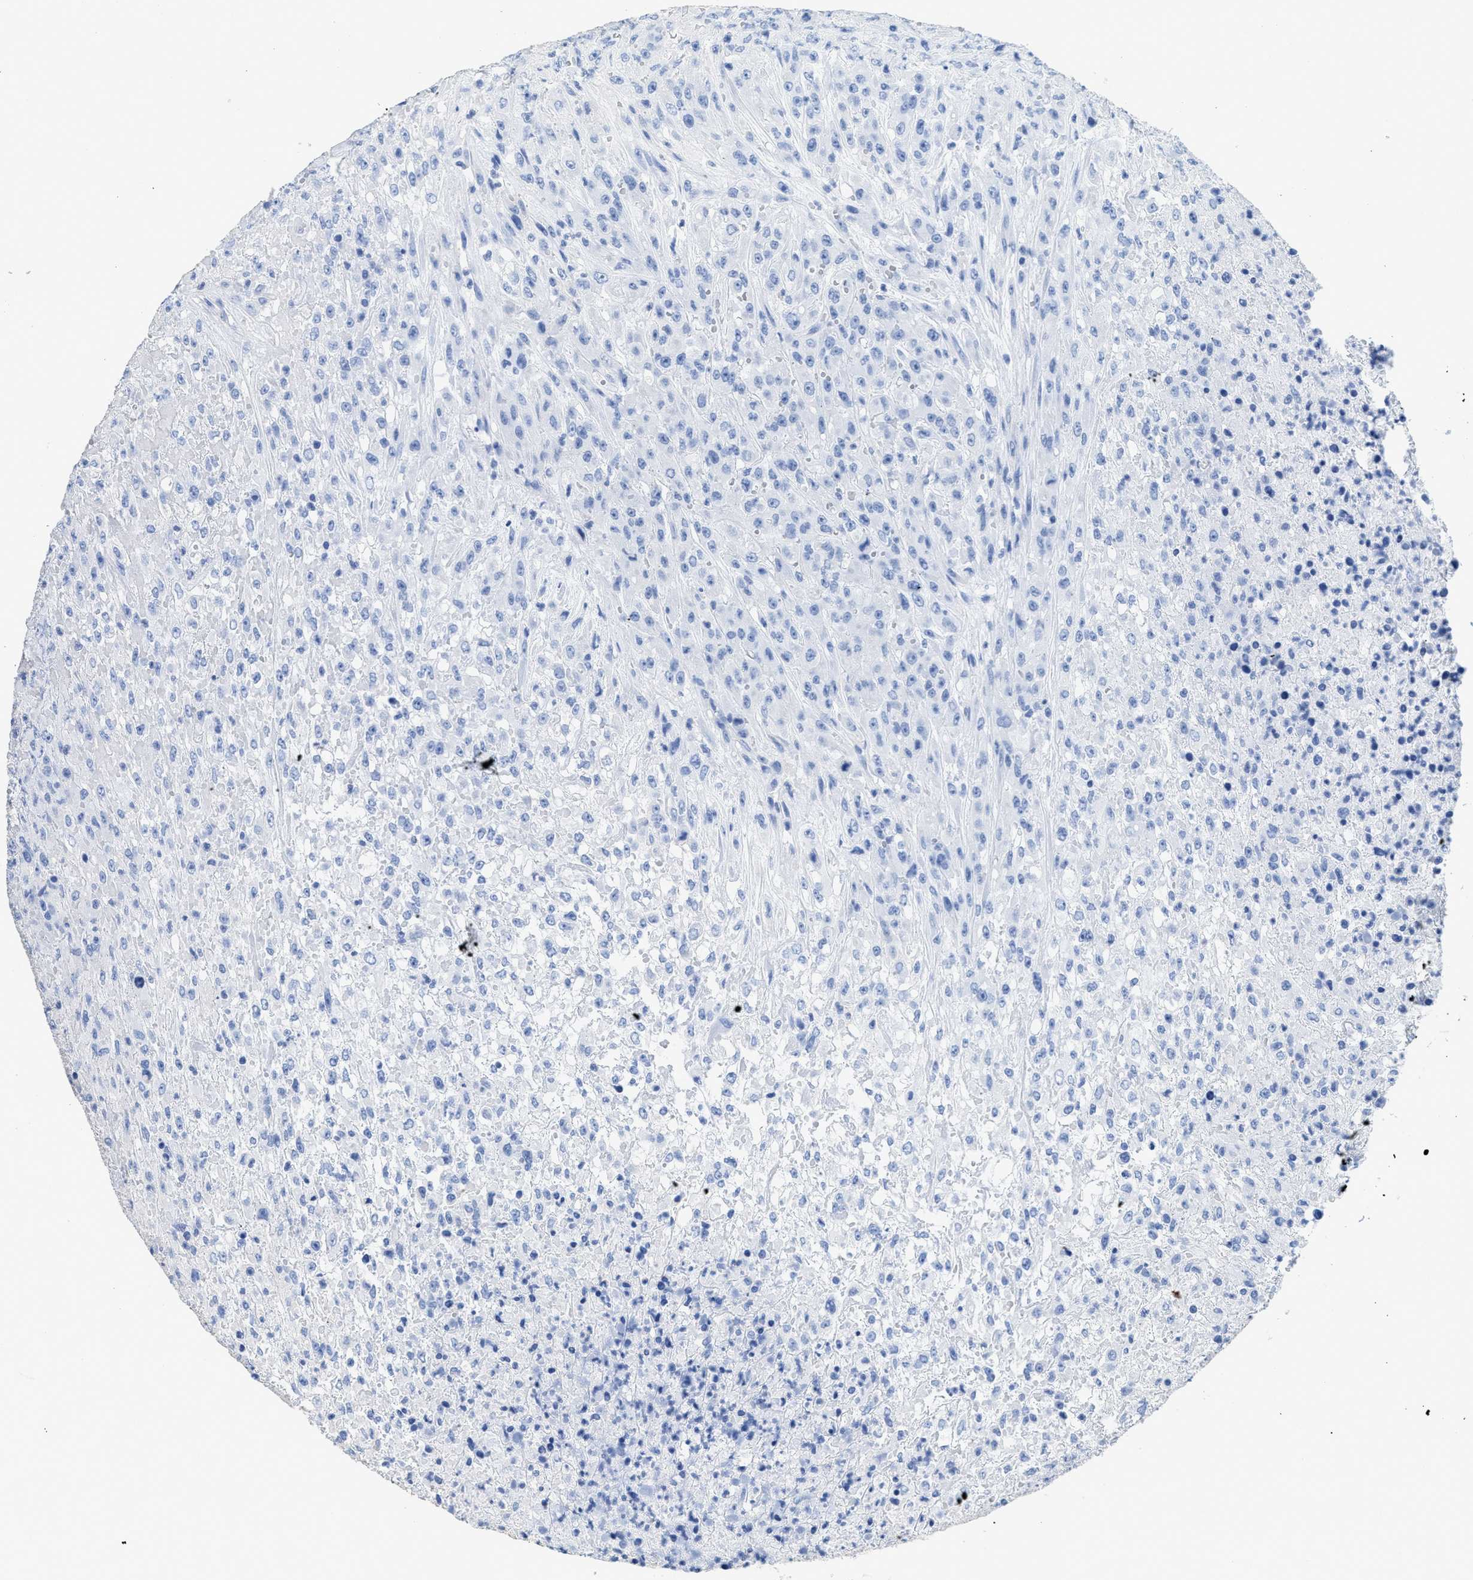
{"staining": {"intensity": "negative", "quantity": "none", "location": "none"}, "tissue": "urothelial cancer", "cell_type": "Tumor cells", "image_type": "cancer", "snomed": [{"axis": "morphology", "description": "Urothelial carcinoma, High grade"}, {"axis": "topography", "description": "Urinary bladder"}], "caption": "IHC histopathology image of urothelial cancer stained for a protein (brown), which shows no staining in tumor cells. The staining is performed using DAB brown chromogen with nuclei counter-stained in using hematoxylin.", "gene": "DLC1", "patient": {"sex": "male", "age": 46}}